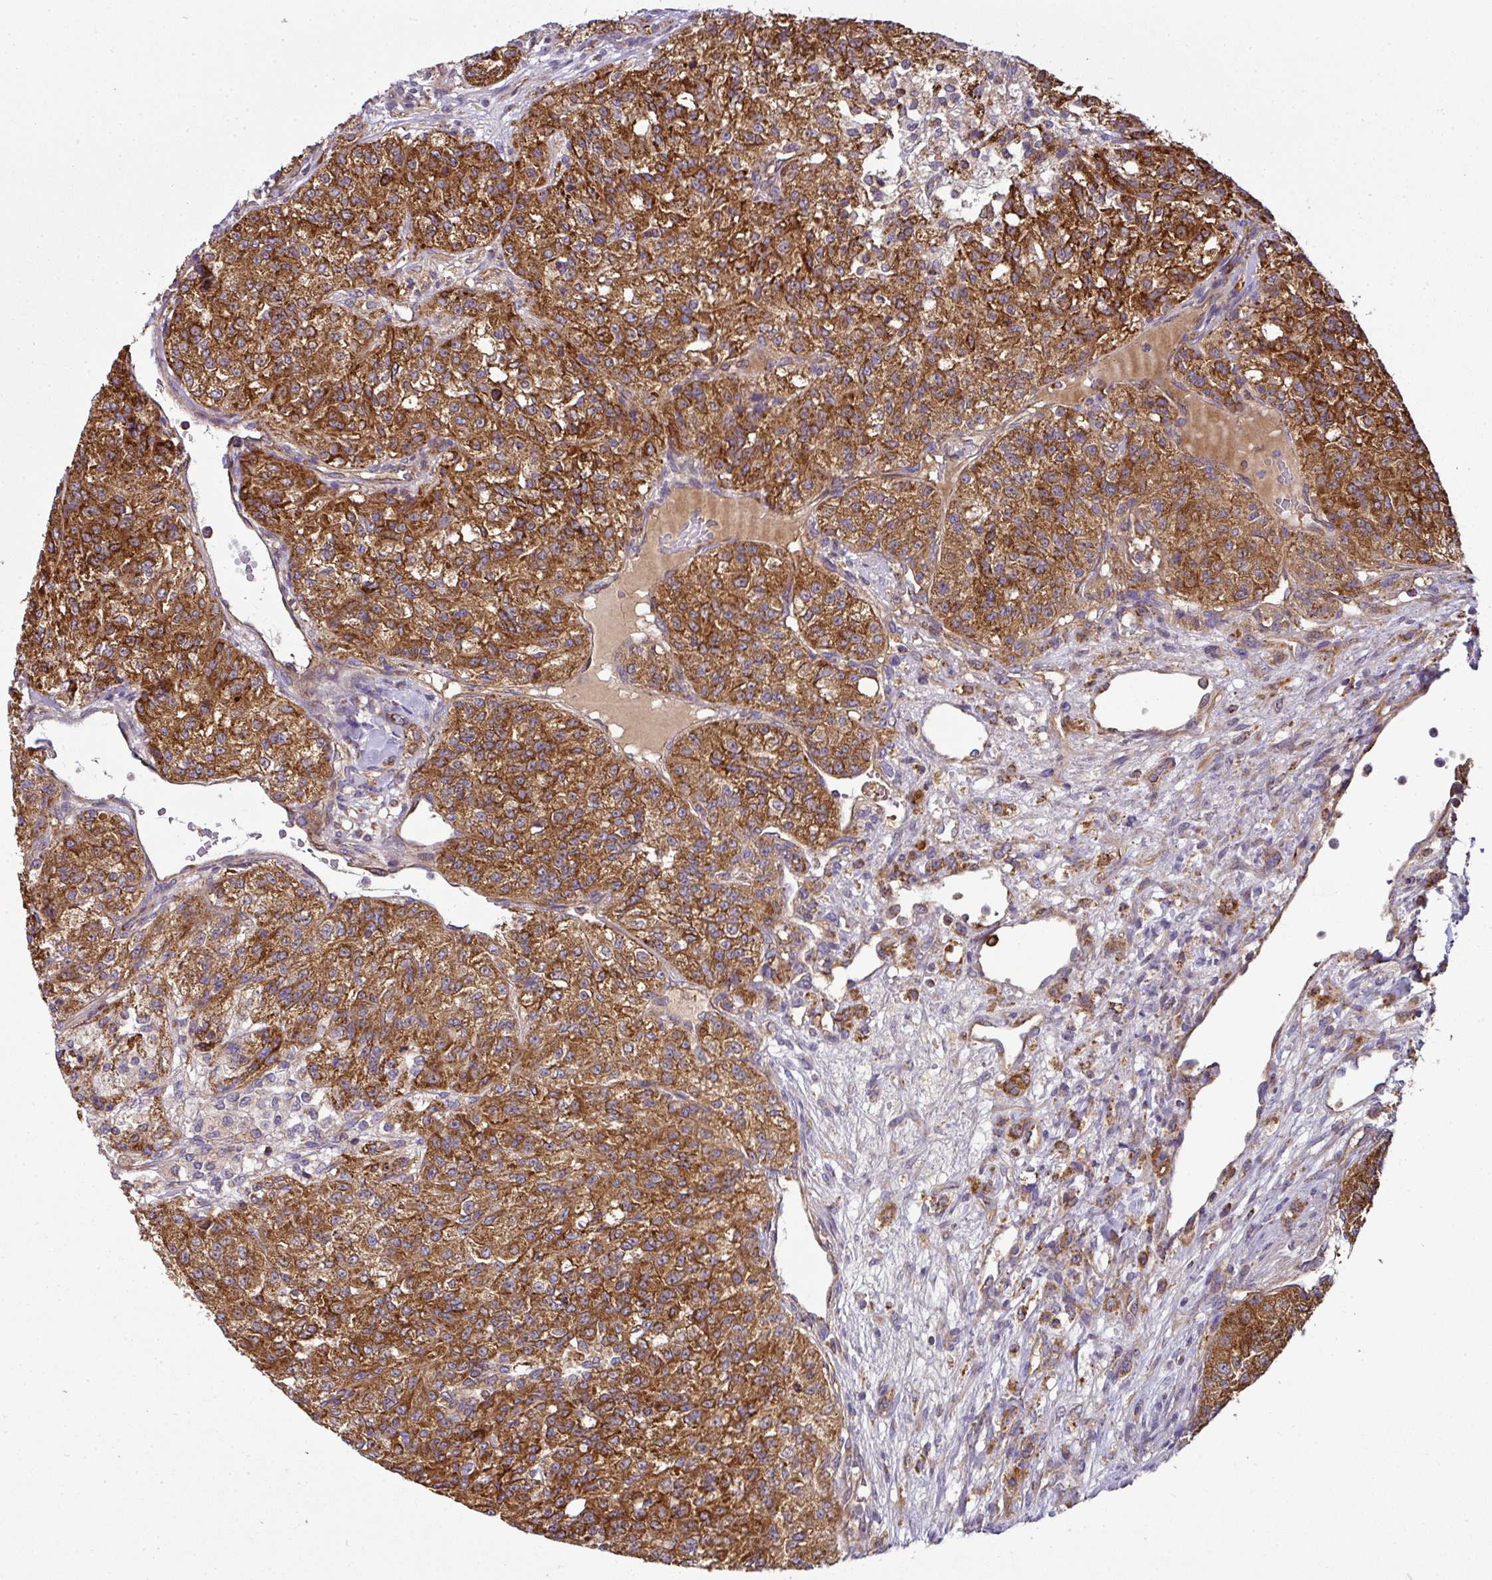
{"staining": {"intensity": "strong", "quantity": ">75%", "location": "cytoplasmic/membranous"}, "tissue": "renal cancer", "cell_type": "Tumor cells", "image_type": "cancer", "snomed": [{"axis": "morphology", "description": "Adenocarcinoma, NOS"}, {"axis": "topography", "description": "Kidney"}], "caption": "High-magnification brightfield microscopy of renal adenocarcinoma stained with DAB (3,3'-diaminobenzidine) (brown) and counterstained with hematoxylin (blue). tumor cells exhibit strong cytoplasmic/membranous positivity is seen in about>75% of cells.", "gene": "PRELID3B", "patient": {"sex": "female", "age": 63}}